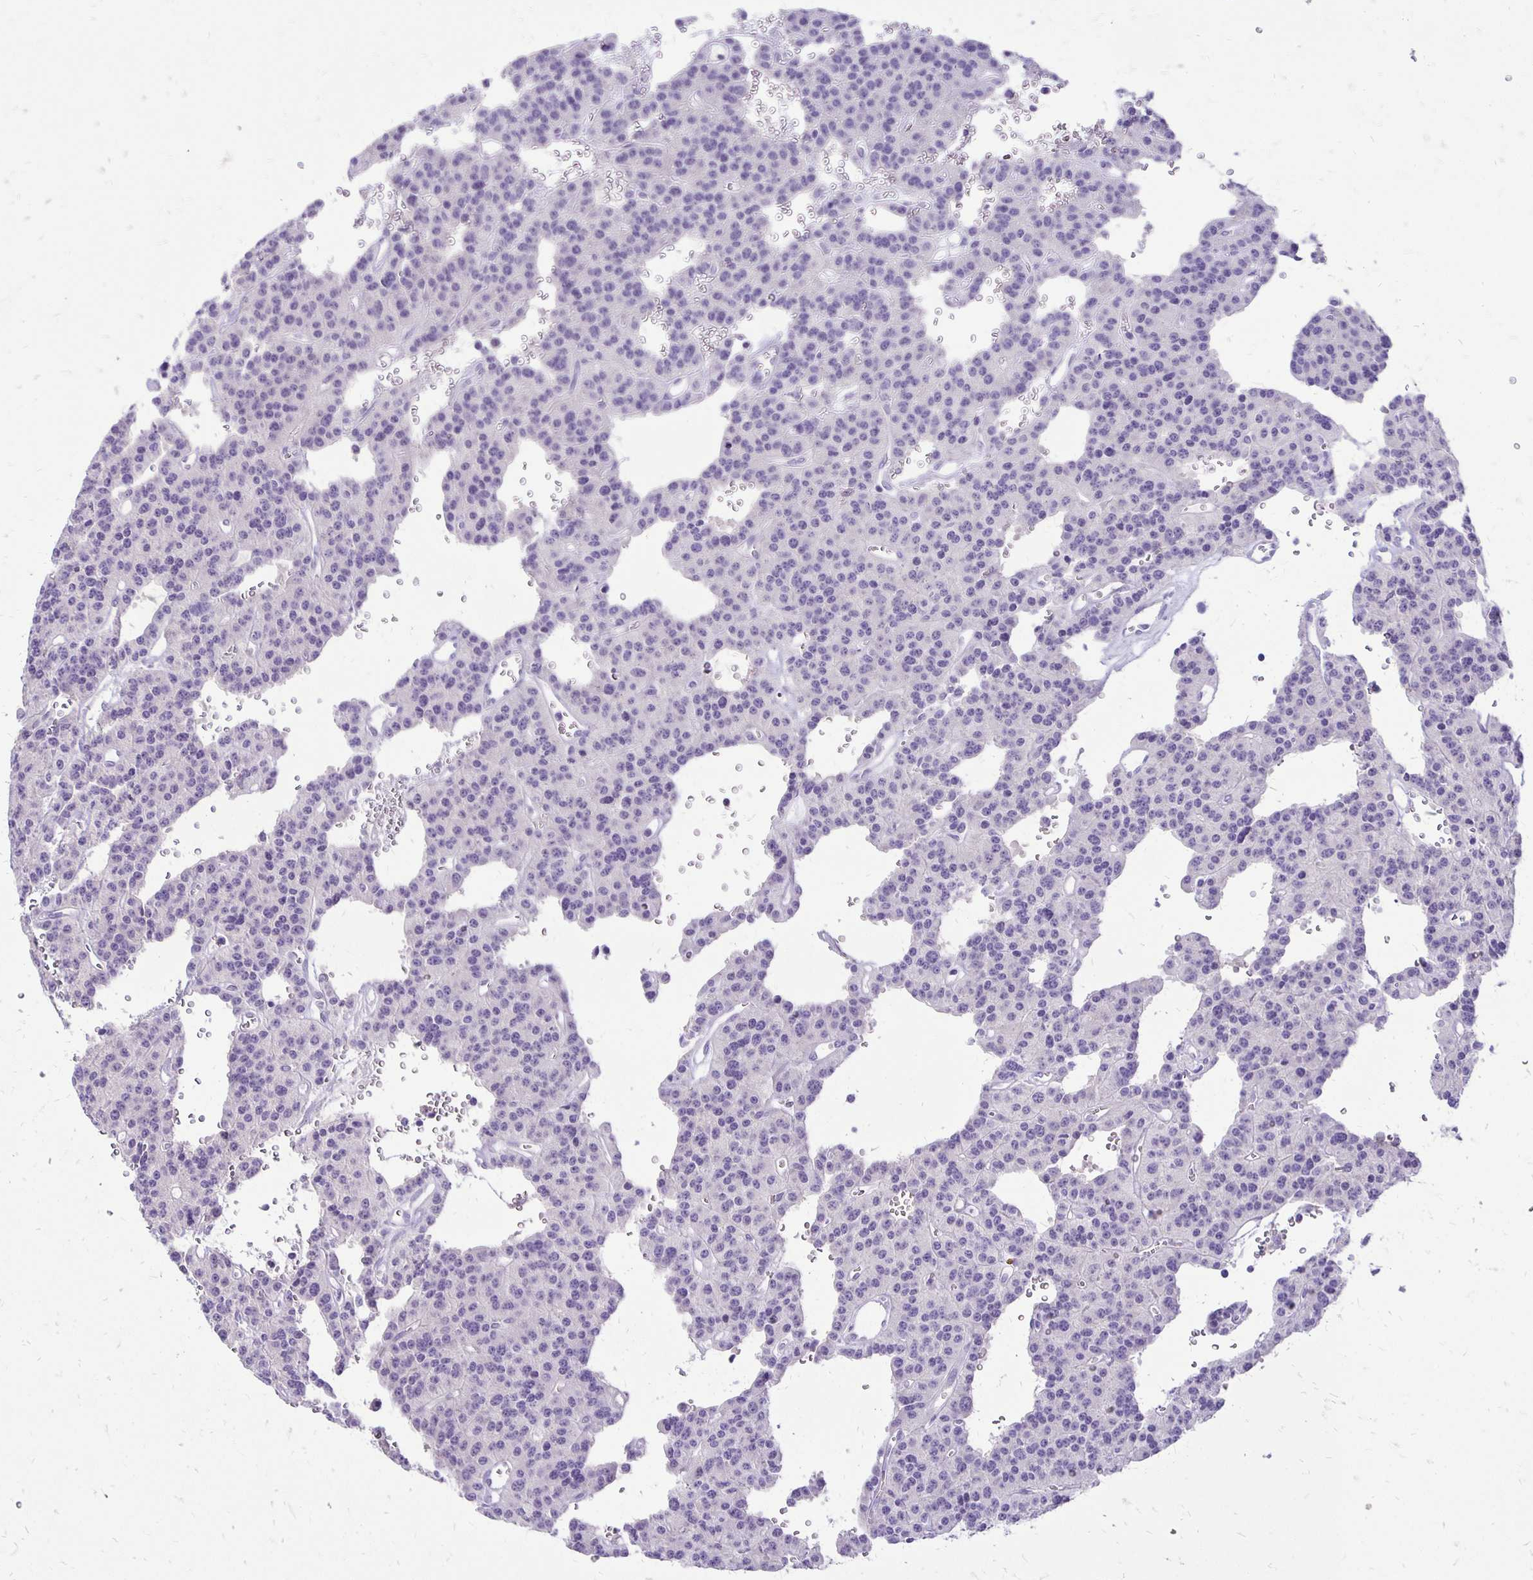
{"staining": {"intensity": "negative", "quantity": "none", "location": "none"}, "tissue": "carcinoid", "cell_type": "Tumor cells", "image_type": "cancer", "snomed": [{"axis": "morphology", "description": "Carcinoid, malignant, NOS"}, {"axis": "topography", "description": "Lung"}], "caption": "This is an IHC image of malignant carcinoid. There is no expression in tumor cells.", "gene": "ANKRD45", "patient": {"sex": "female", "age": 71}}